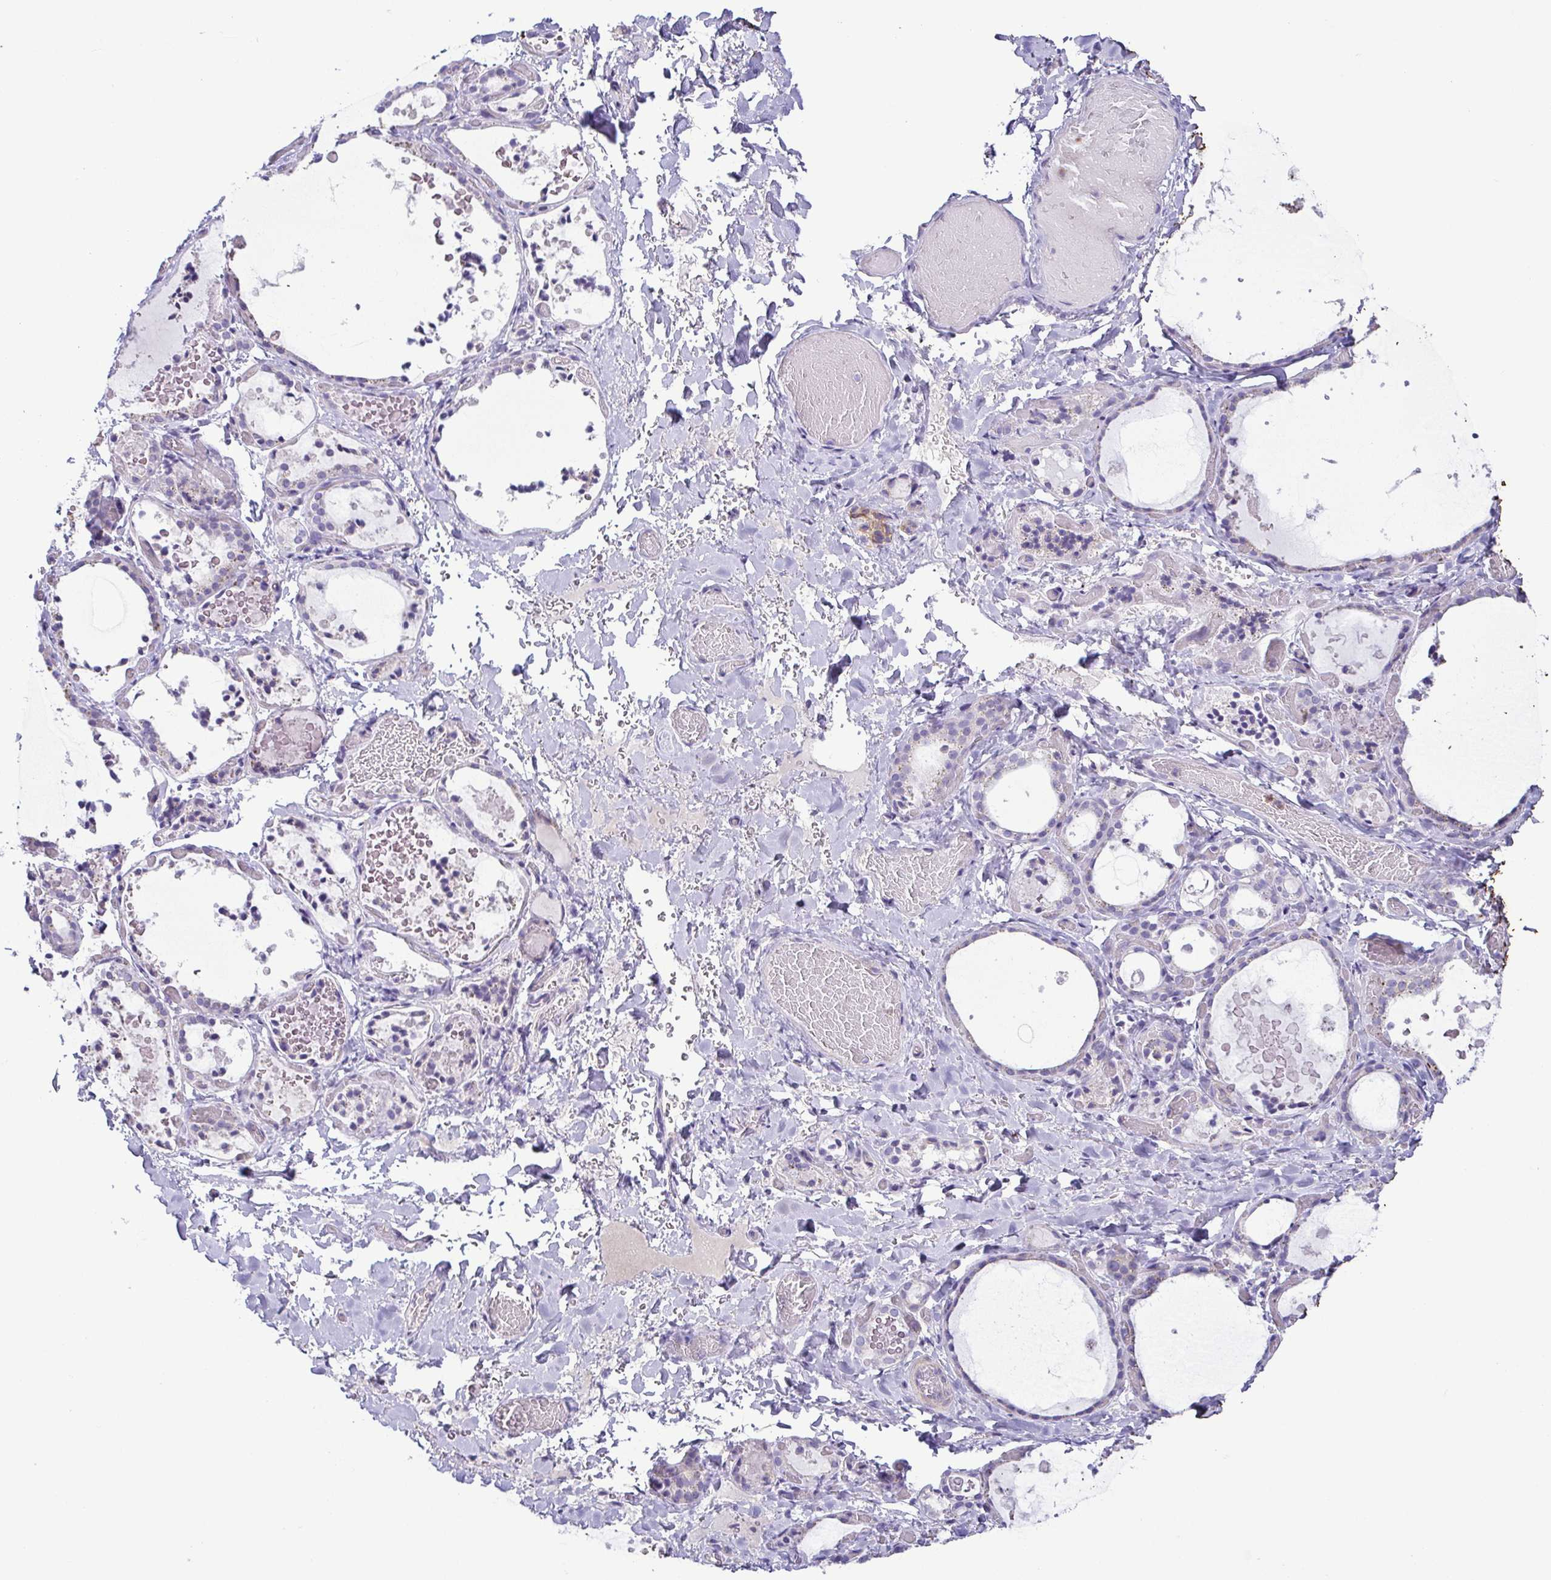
{"staining": {"intensity": "negative", "quantity": "none", "location": "none"}, "tissue": "thyroid gland", "cell_type": "Glandular cells", "image_type": "normal", "snomed": [{"axis": "morphology", "description": "Normal tissue, NOS"}, {"axis": "topography", "description": "Thyroid gland"}], "caption": "High magnification brightfield microscopy of unremarkable thyroid gland stained with DAB (3,3'-diaminobenzidine) (brown) and counterstained with hematoxylin (blue): glandular cells show no significant staining. Nuclei are stained in blue.", "gene": "MYL10", "patient": {"sex": "female", "age": 56}}